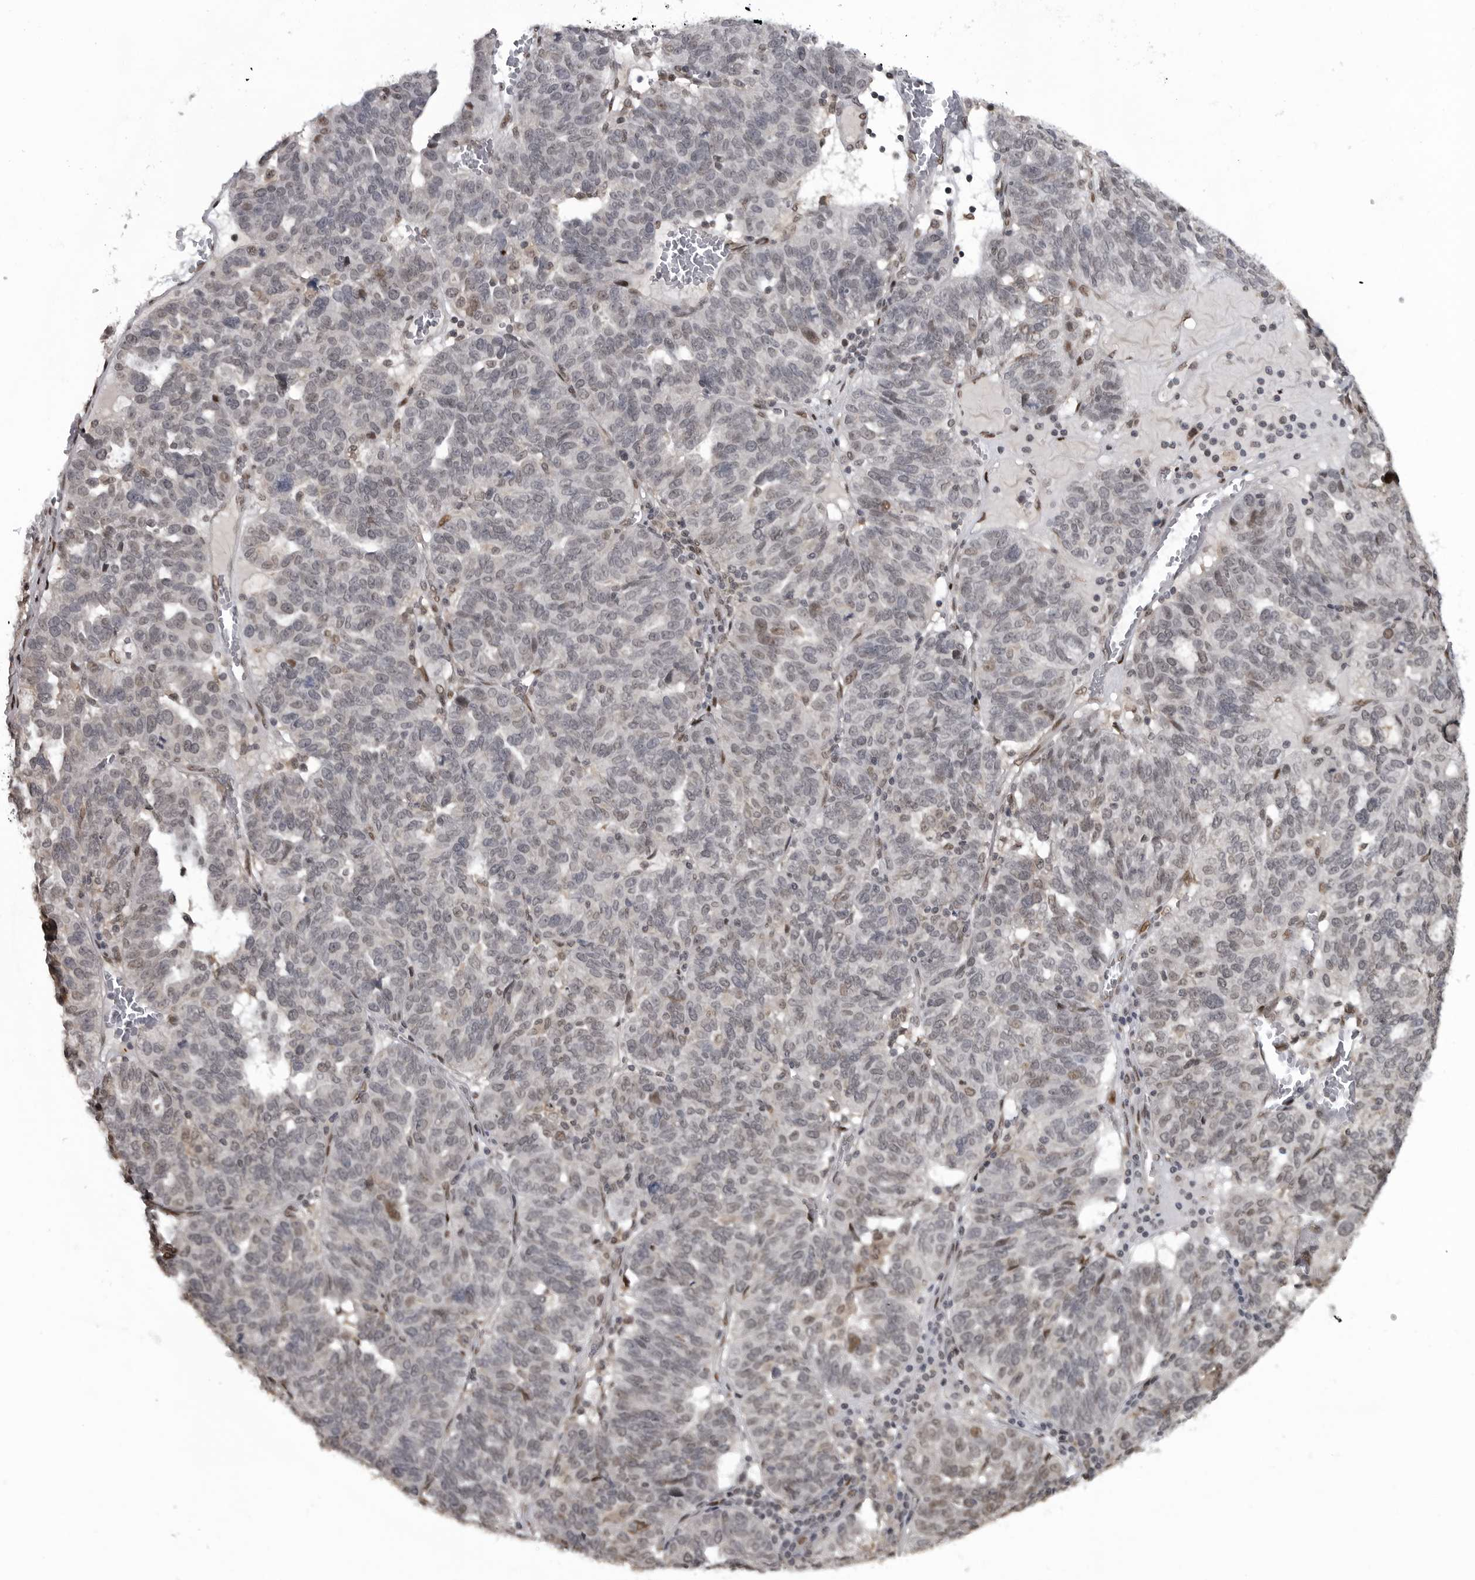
{"staining": {"intensity": "moderate", "quantity": "<25%", "location": "nuclear"}, "tissue": "ovarian cancer", "cell_type": "Tumor cells", "image_type": "cancer", "snomed": [{"axis": "morphology", "description": "Cystadenocarcinoma, serous, NOS"}, {"axis": "topography", "description": "Ovary"}], "caption": "Approximately <25% of tumor cells in human serous cystadenocarcinoma (ovarian) display moderate nuclear protein positivity as visualized by brown immunohistochemical staining.", "gene": "C8orf58", "patient": {"sex": "female", "age": 59}}